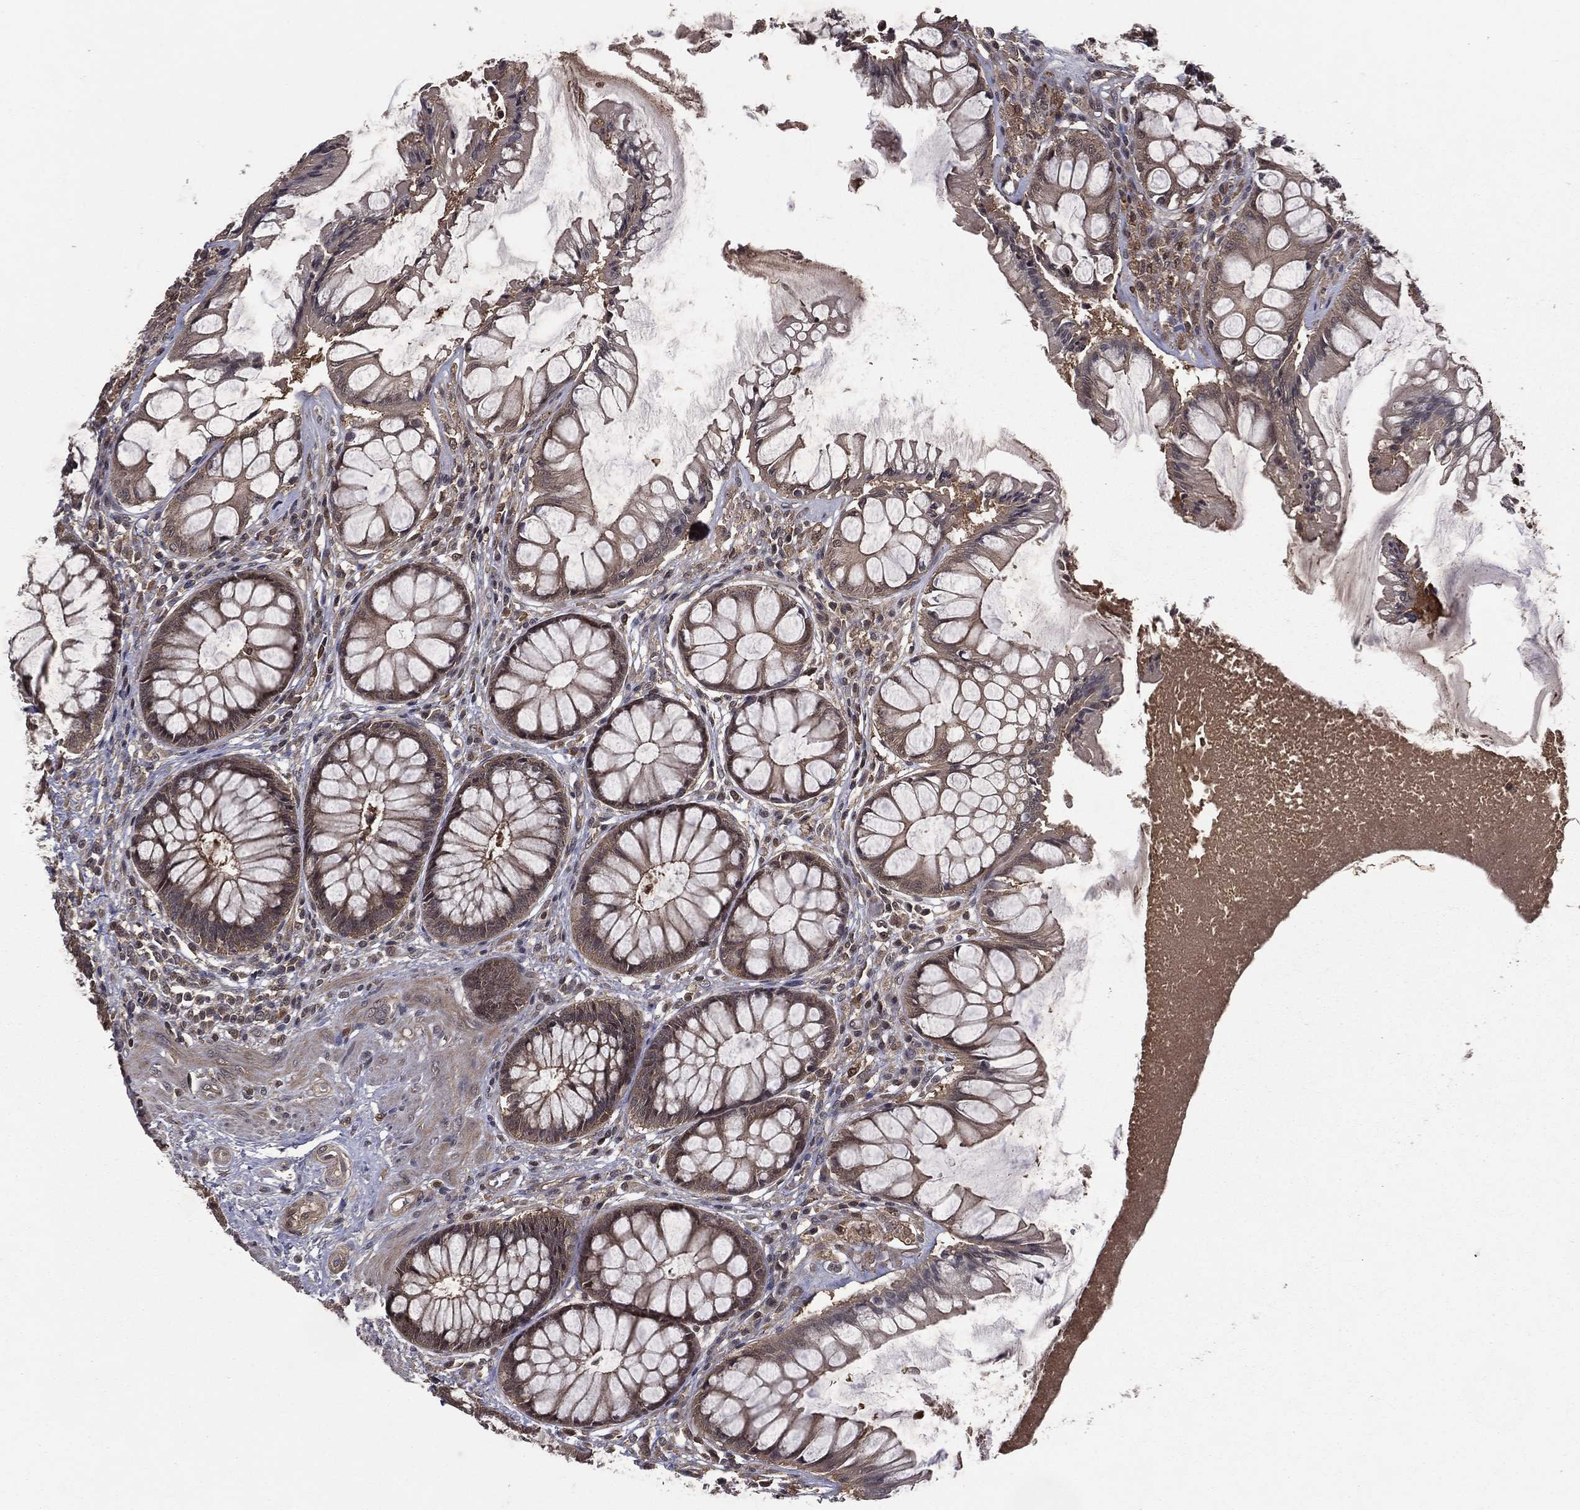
{"staining": {"intensity": "moderate", "quantity": "25%-75%", "location": "cytoplasmic/membranous"}, "tissue": "rectum", "cell_type": "Glandular cells", "image_type": "normal", "snomed": [{"axis": "morphology", "description": "Normal tissue, NOS"}, {"axis": "topography", "description": "Rectum"}], "caption": "The immunohistochemical stain shows moderate cytoplasmic/membranous positivity in glandular cells of unremarkable rectum. (Brightfield microscopy of DAB IHC at high magnification).", "gene": "FGD1", "patient": {"sex": "female", "age": 58}}